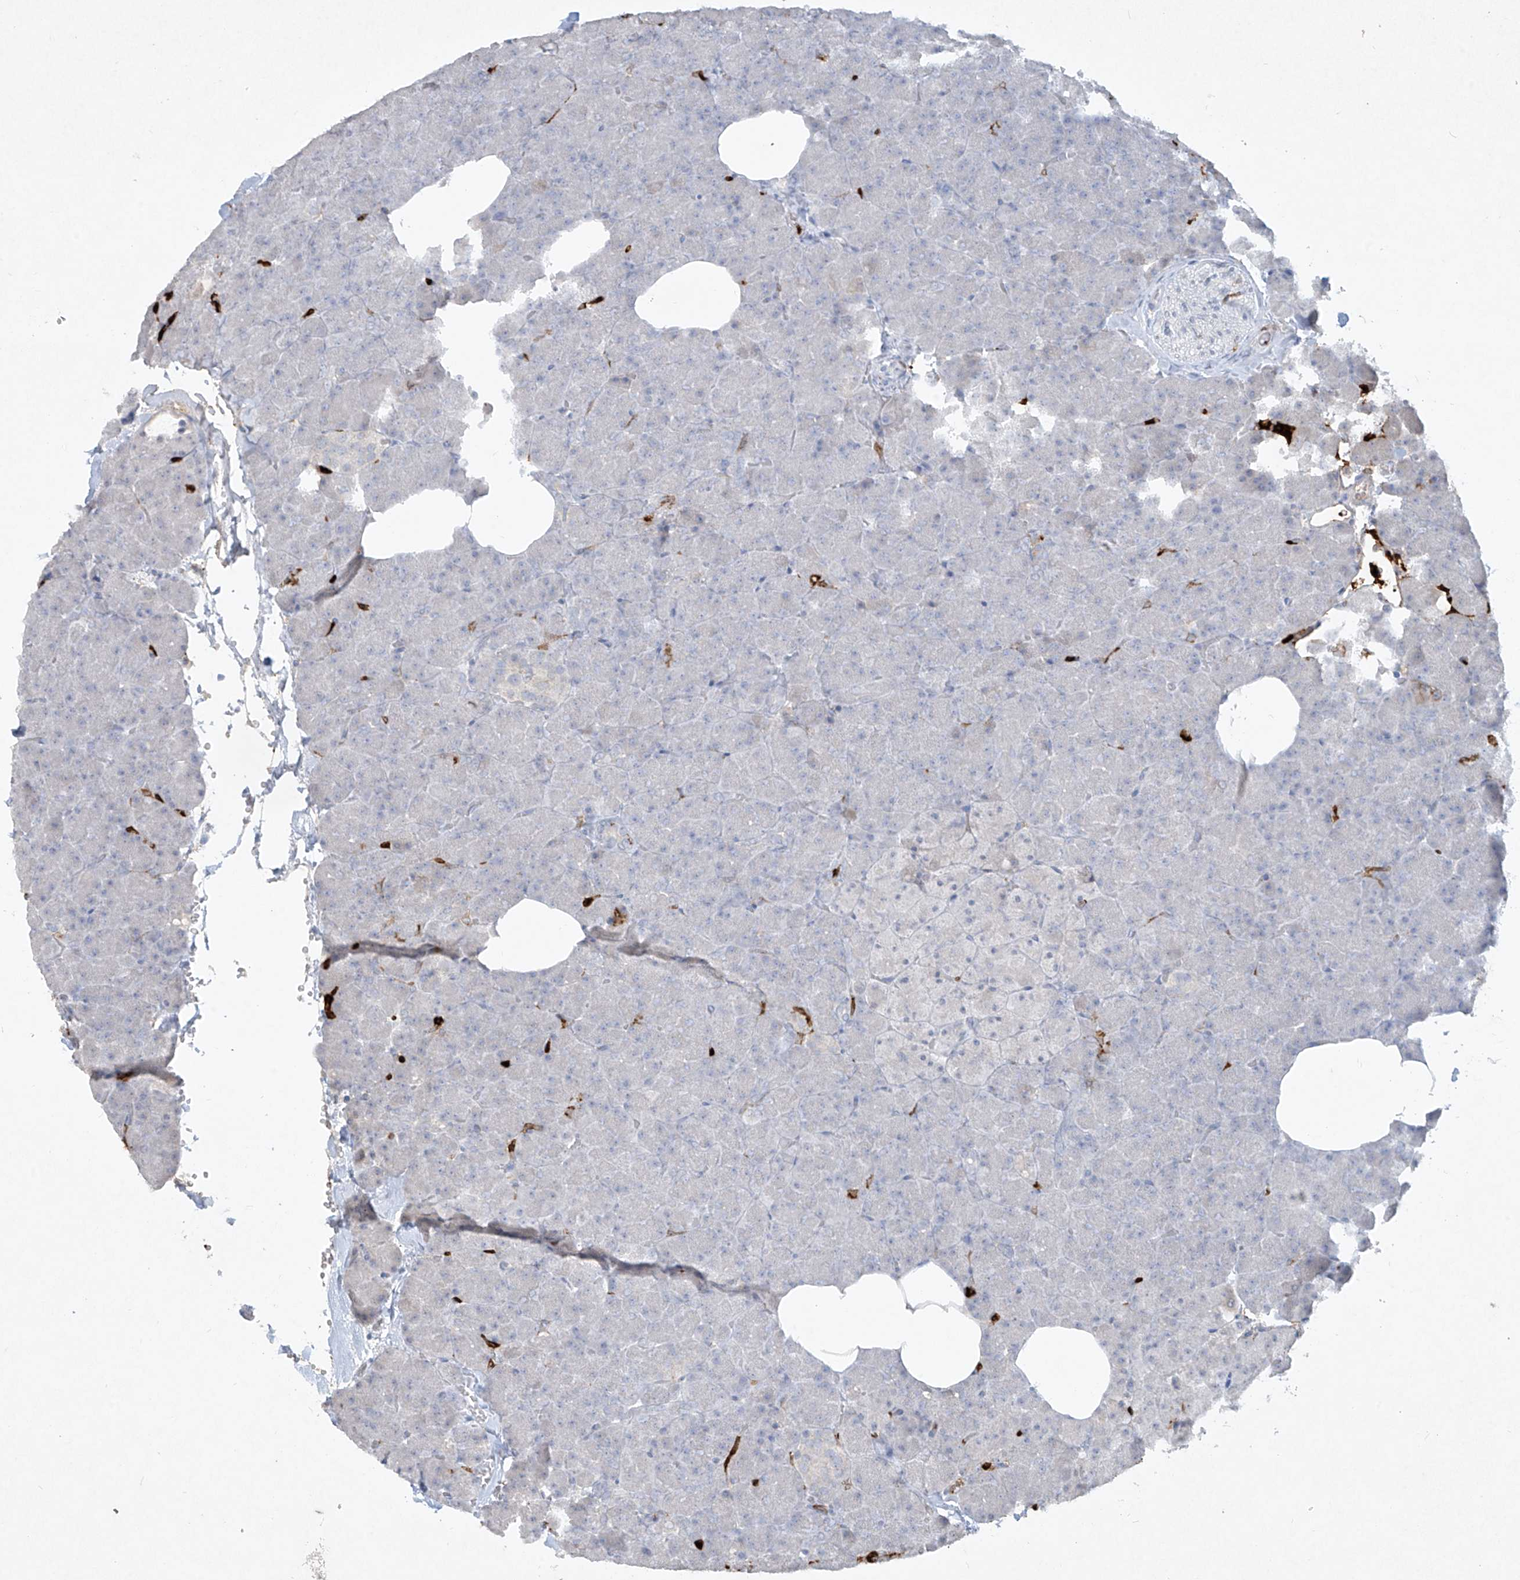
{"staining": {"intensity": "negative", "quantity": "none", "location": "none"}, "tissue": "pancreas", "cell_type": "Exocrine glandular cells", "image_type": "normal", "snomed": [{"axis": "morphology", "description": "Normal tissue, NOS"}, {"axis": "morphology", "description": "Carcinoid, malignant, NOS"}, {"axis": "topography", "description": "Pancreas"}], "caption": "A high-resolution micrograph shows immunohistochemistry staining of unremarkable pancreas, which exhibits no significant expression in exocrine glandular cells.", "gene": "FCGR3A", "patient": {"sex": "female", "age": 35}}